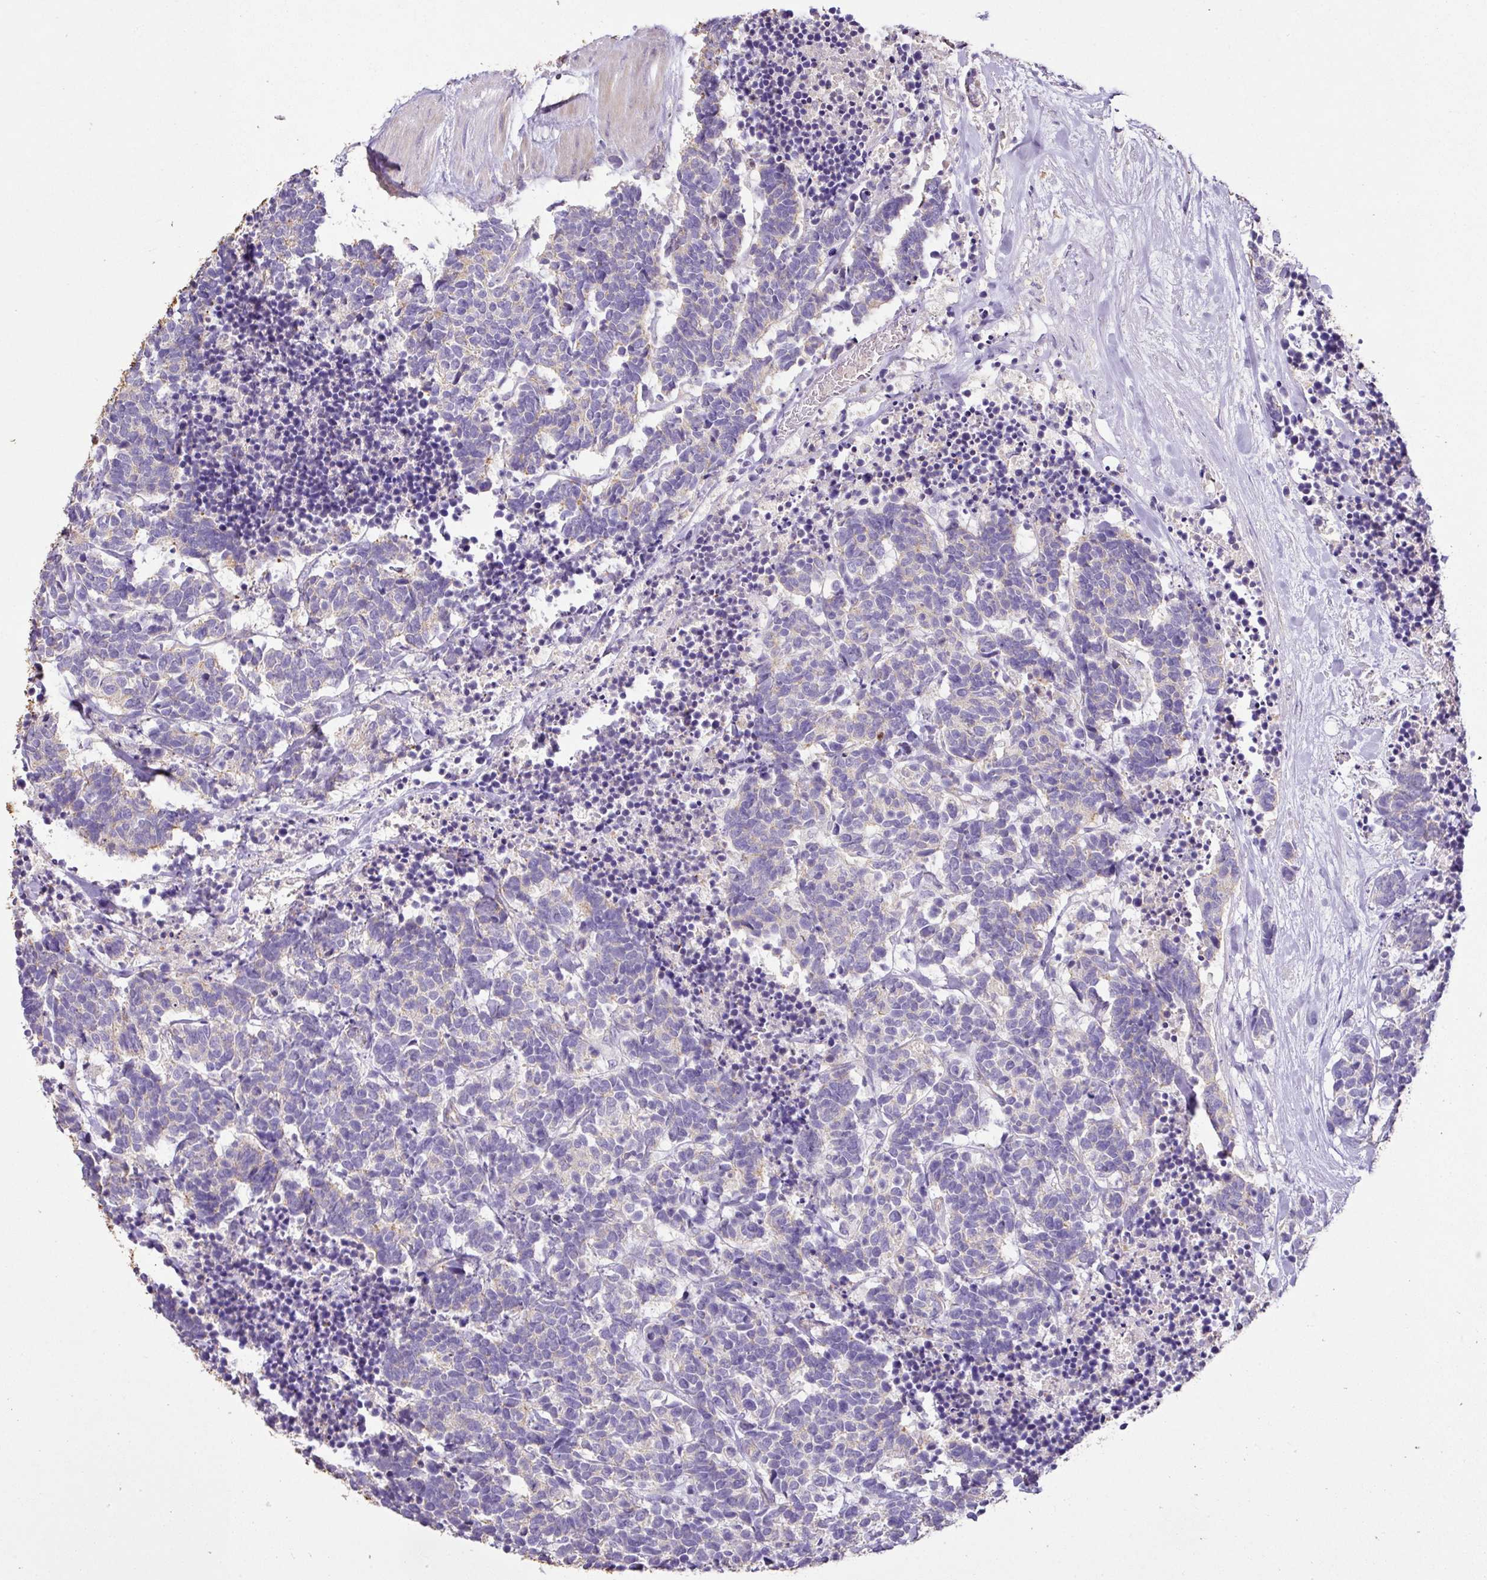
{"staining": {"intensity": "negative", "quantity": "none", "location": "none"}, "tissue": "carcinoid", "cell_type": "Tumor cells", "image_type": "cancer", "snomed": [{"axis": "morphology", "description": "Carcinoma, NOS"}, {"axis": "morphology", "description": "Carcinoid, malignant, NOS"}, {"axis": "topography", "description": "Urinary bladder"}], "caption": "DAB immunohistochemical staining of malignant carcinoid exhibits no significant positivity in tumor cells.", "gene": "AGR3", "patient": {"sex": "male", "age": 57}}